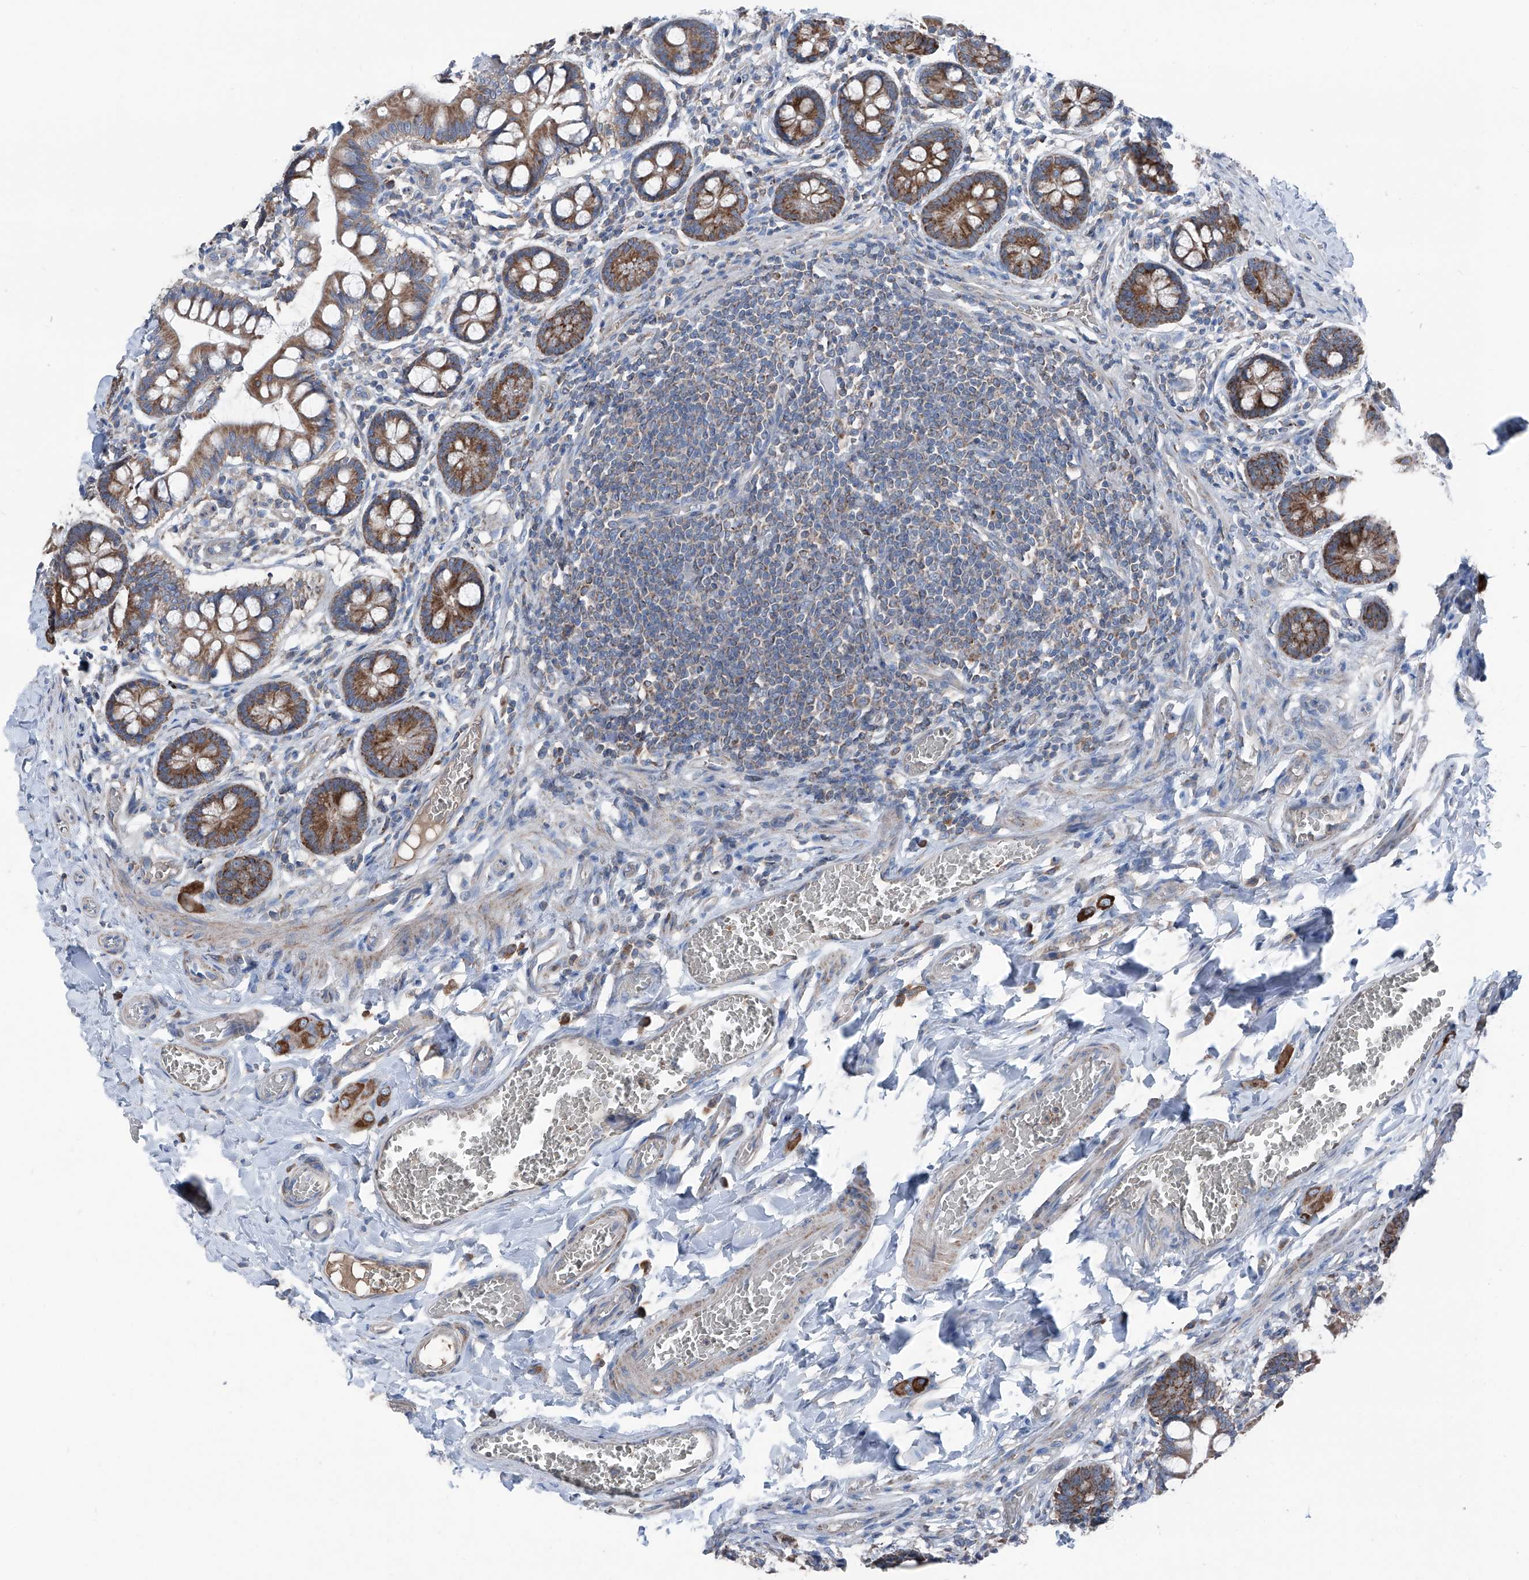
{"staining": {"intensity": "strong", "quantity": ">75%", "location": "cytoplasmic/membranous"}, "tissue": "small intestine", "cell_type": "Glandular cells", "image_type": "normal", "snomed": [{"axis": "morphology", "description": "Normal tissue, NOS"}, {"axis": "topography", "description": "Small intestine"}], "caption": "Small intestine stained with DAB immunohistochemistry displays high levels of strong cytoplasmic/membranous expression in about >75% of glandular cells.", "gene": "GPAT3", "patient": {"sex": "male", "age": 52}}